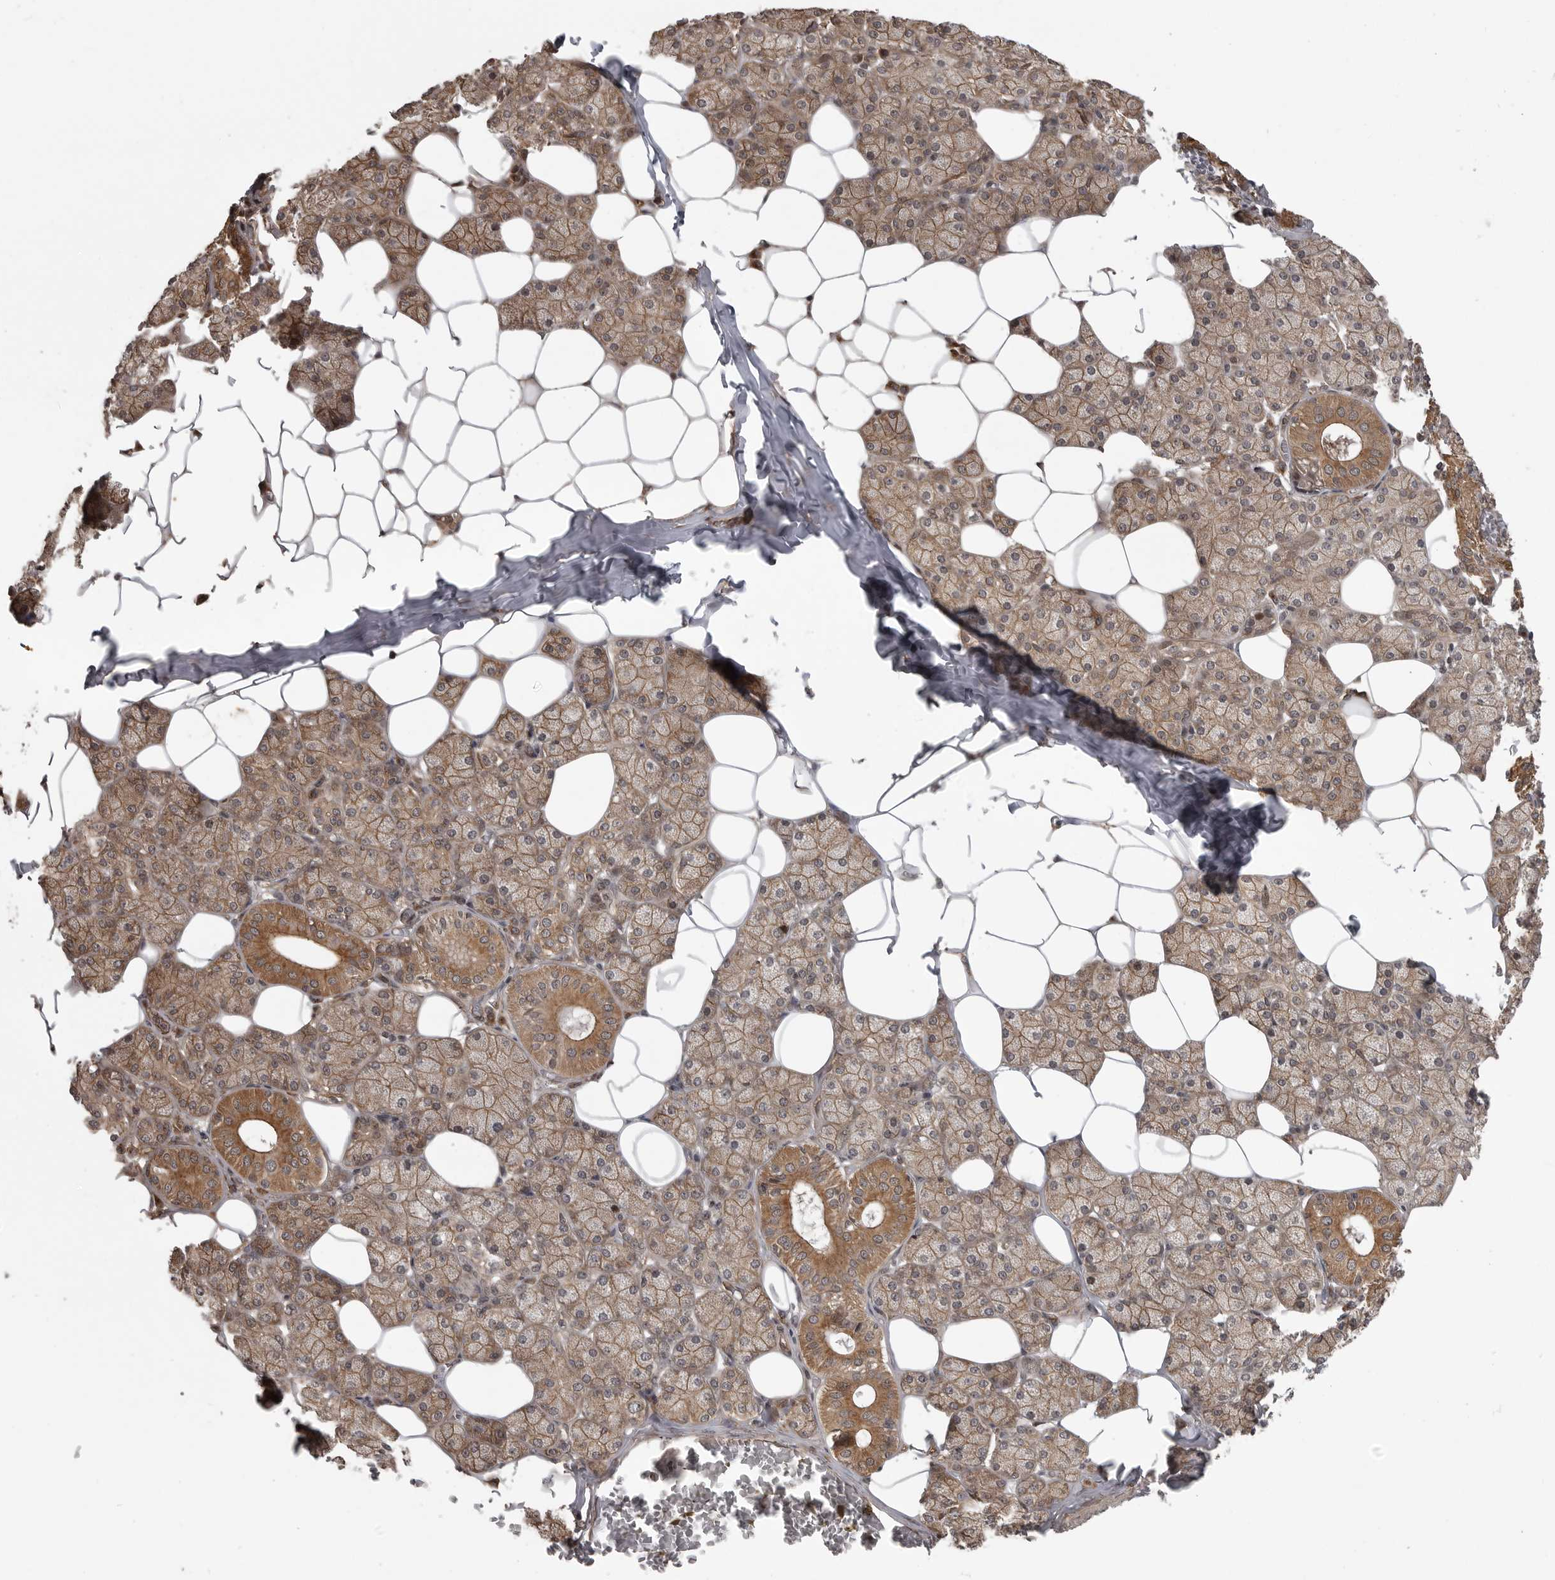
{"staining": {"intensity": "moderate", "quantity": ">75%", "location": "cytoplasmic/membranous"}, "tissue": "salivary gland", "cell_type": "Glandular cells", "image_type": "normal", "snomed": [{"axis": "morphology", "description": "Normal tissue, NOS"}, {"axis": "topography", "description": "Salivary gland"}], "caption": "Protein staining exhibits moderate cytoplasmic/membranous expression in approximately >75% of glandular cells in normal salivary gland. Nuclei are stained in blue.", "gene": "DNAJC8", "patient": {"sex": "female", "age": 33}}